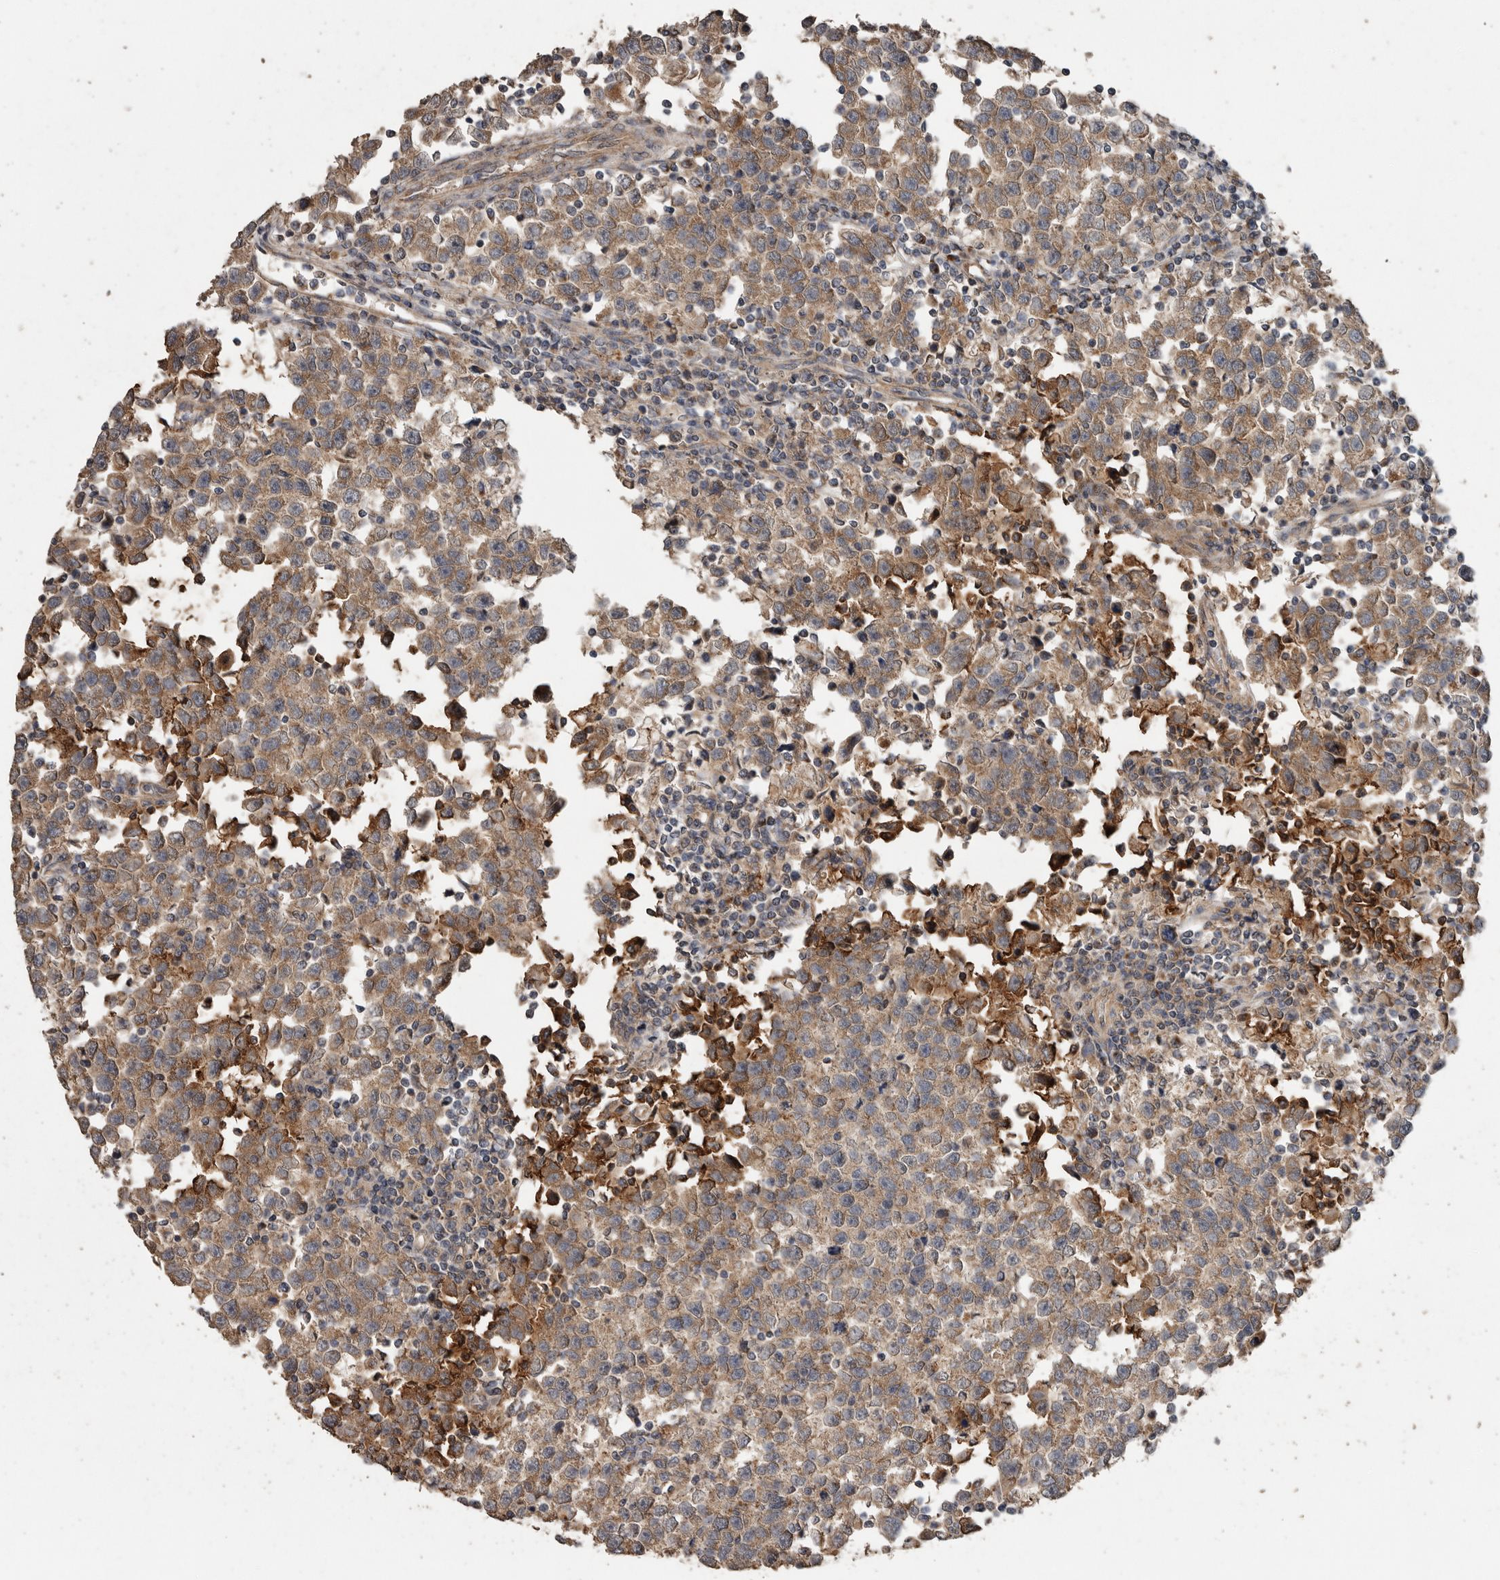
{"staining": {"intensity": "moderate", "quantity": ">75%", "location": "cytoplasmic/membranous"}, "tissue": "testis cancer", "cell_type": "Tumor cells", "image_type": "cancer", "snomed": [{"axis": "morphology", "description": "Seminoma, NOS"}, {"axis": "topography", "description": "Testis"}], "caption": "Protein staining displays moderate cytoplasmic/membranous expression in approximately >75% of tumor cells in seminoma (testis). The protein is stained brown, and the nuclei are stained in blue (DAB IHC with brightfield microscopy, high magnification).", "gene": "PODXL2", "patient": {"sex": "male", "age": 43}}